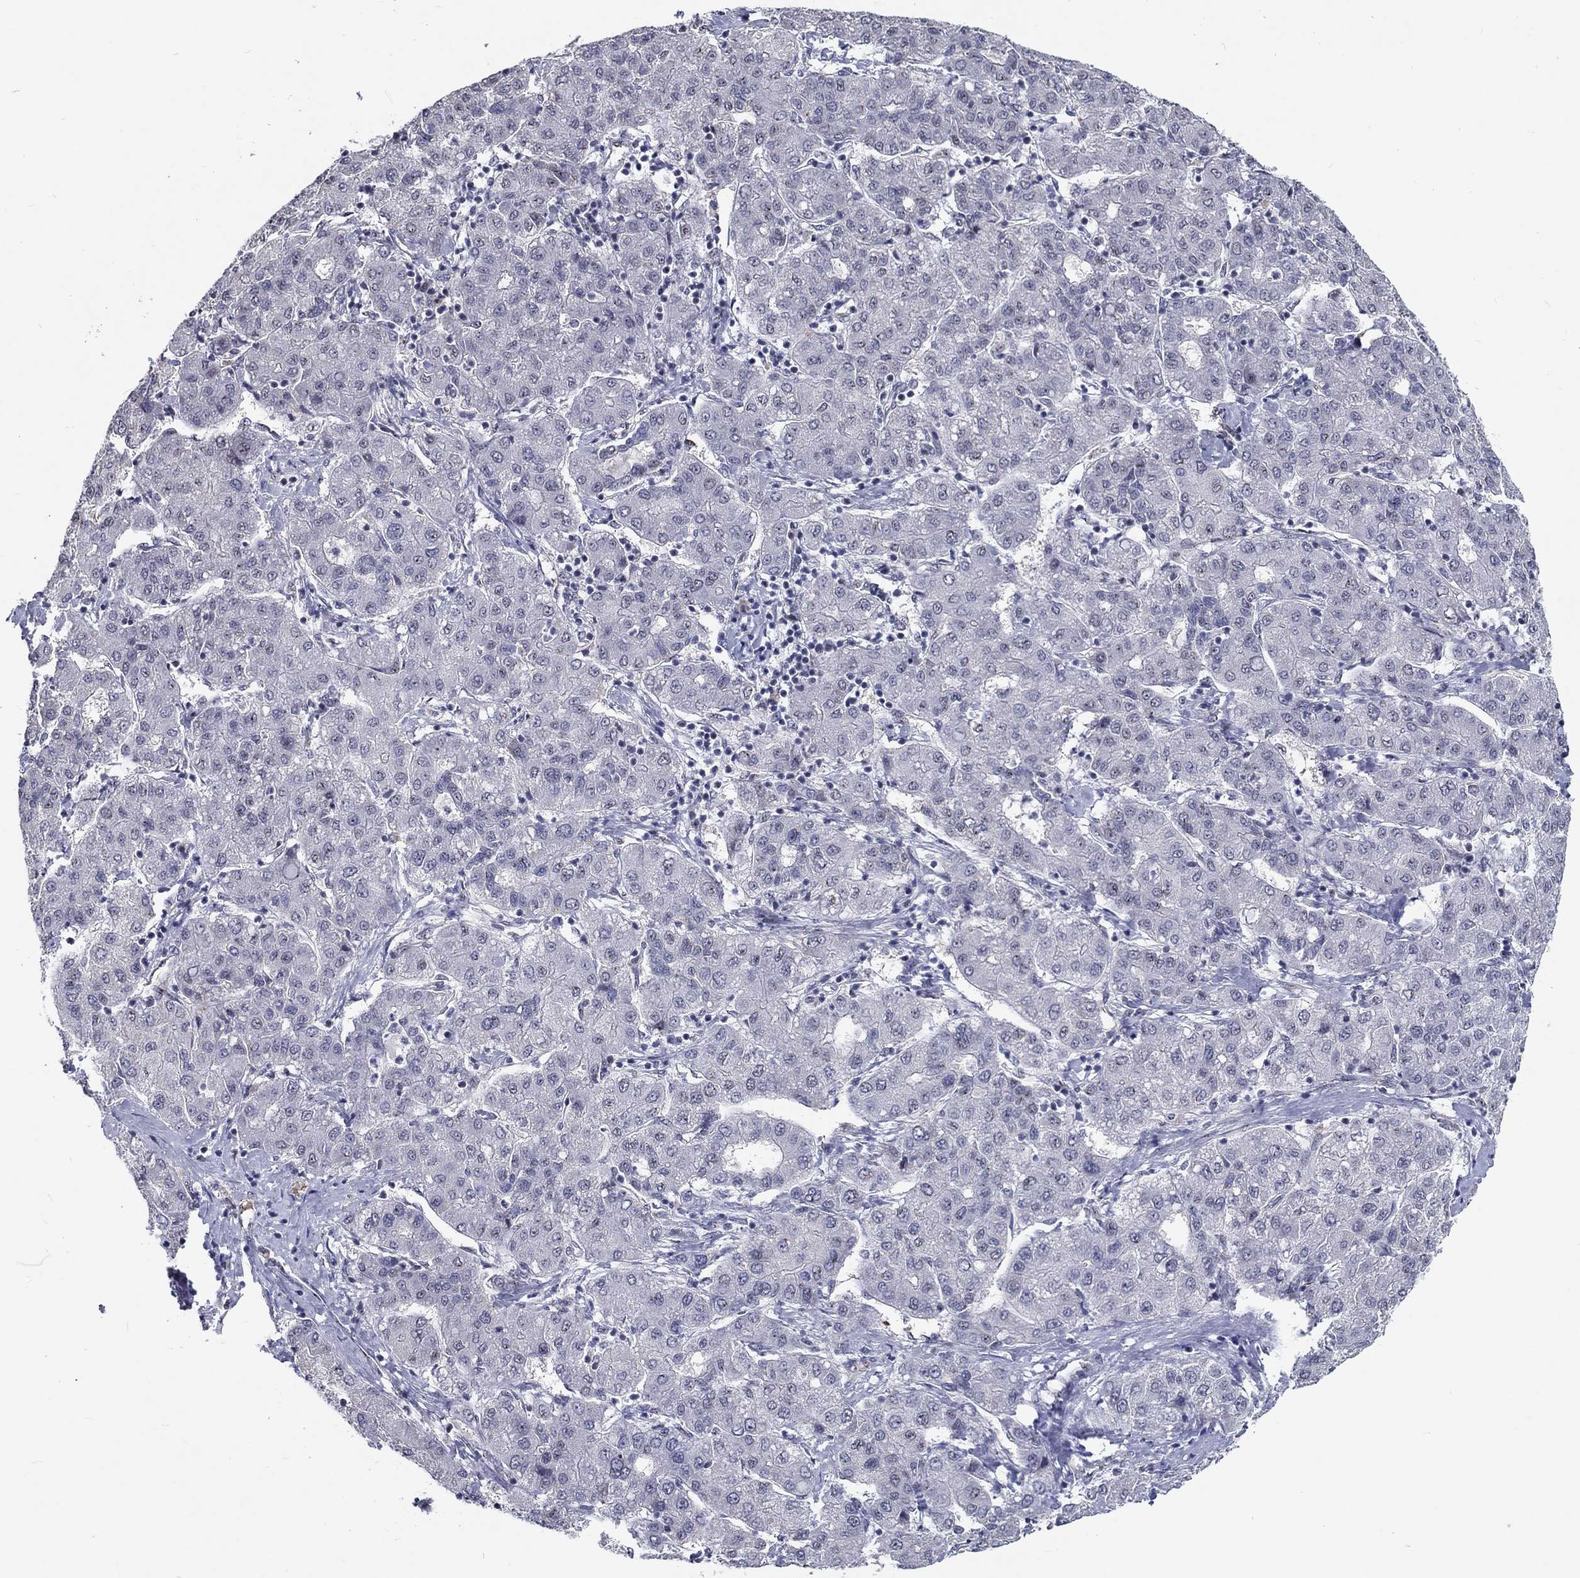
{"staining": {"intensity": "negative", "quantity": "none", "location": "none"}, "tissue": "liver cancer", "cell_type": "Tumor cells", "image_type": "cancer", "snomed": [{"axis": "morphology", "description": "Carcinoma, Hepatocellular, NOS"}, {"axis": "topography", "description": "Liver"}], "caption": "Immunohistochemical staining of hepatocellular carcinoma (liver) exhibits no significant staining in tumor cells.", "gene": "ZBED1", "patient": {"sex": "male", "age": 65}}